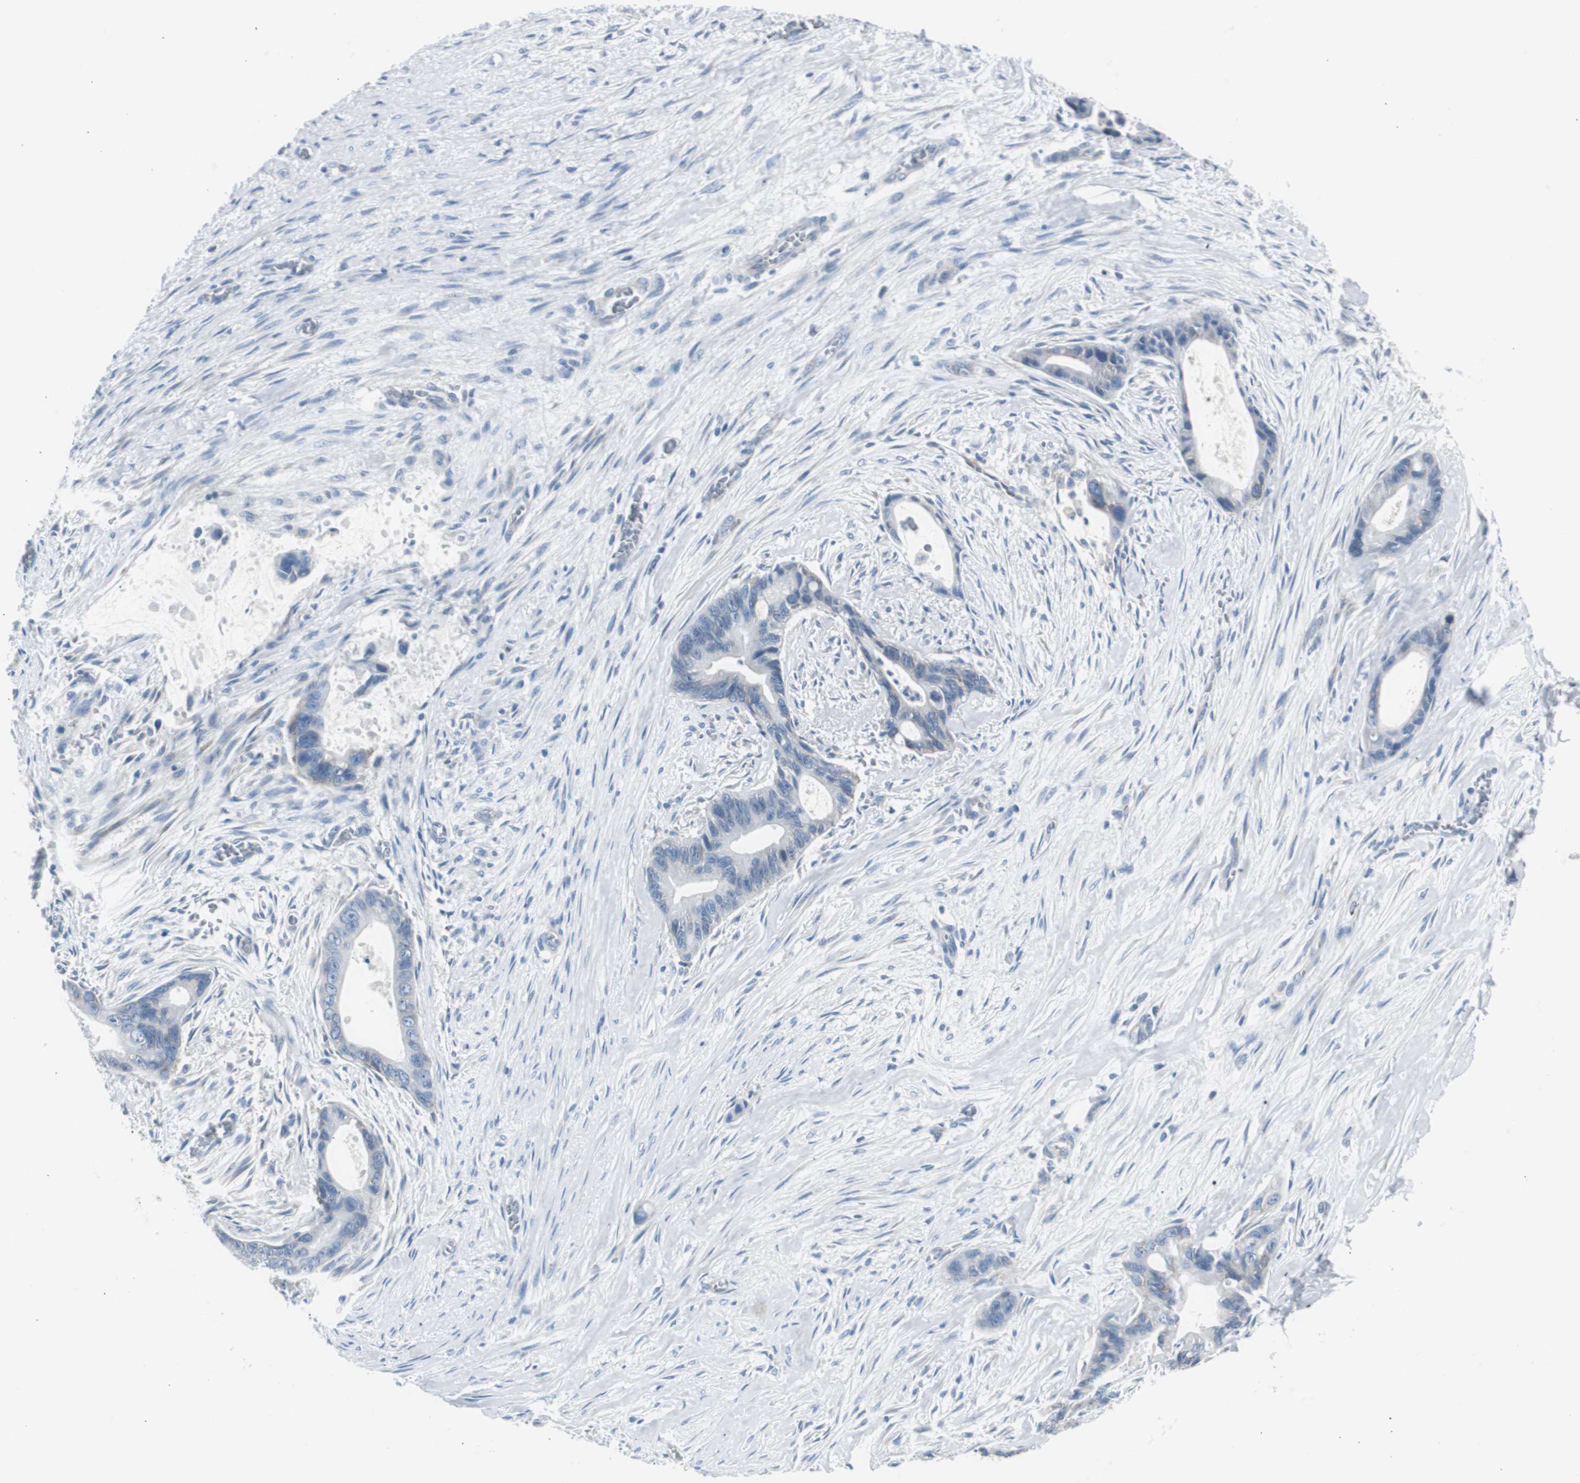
{"staining": {"intensity": "negative", "quantity": "none", "location": "none"}, "tissue": "liver cancer", "cell_type": "Tumor cells", "image_type": "cancer", "snomed": [{"axis": "morphology", "description": "Cholangiocarcinoma"}, {"axis": "topography", "description": "Liver"}], "caption": "An image of human cholangiocarcinoma (liver) is negative for staining in tumor cells.", "gene": "RPS12", "patient": {"sex": "female", "age": 55}}